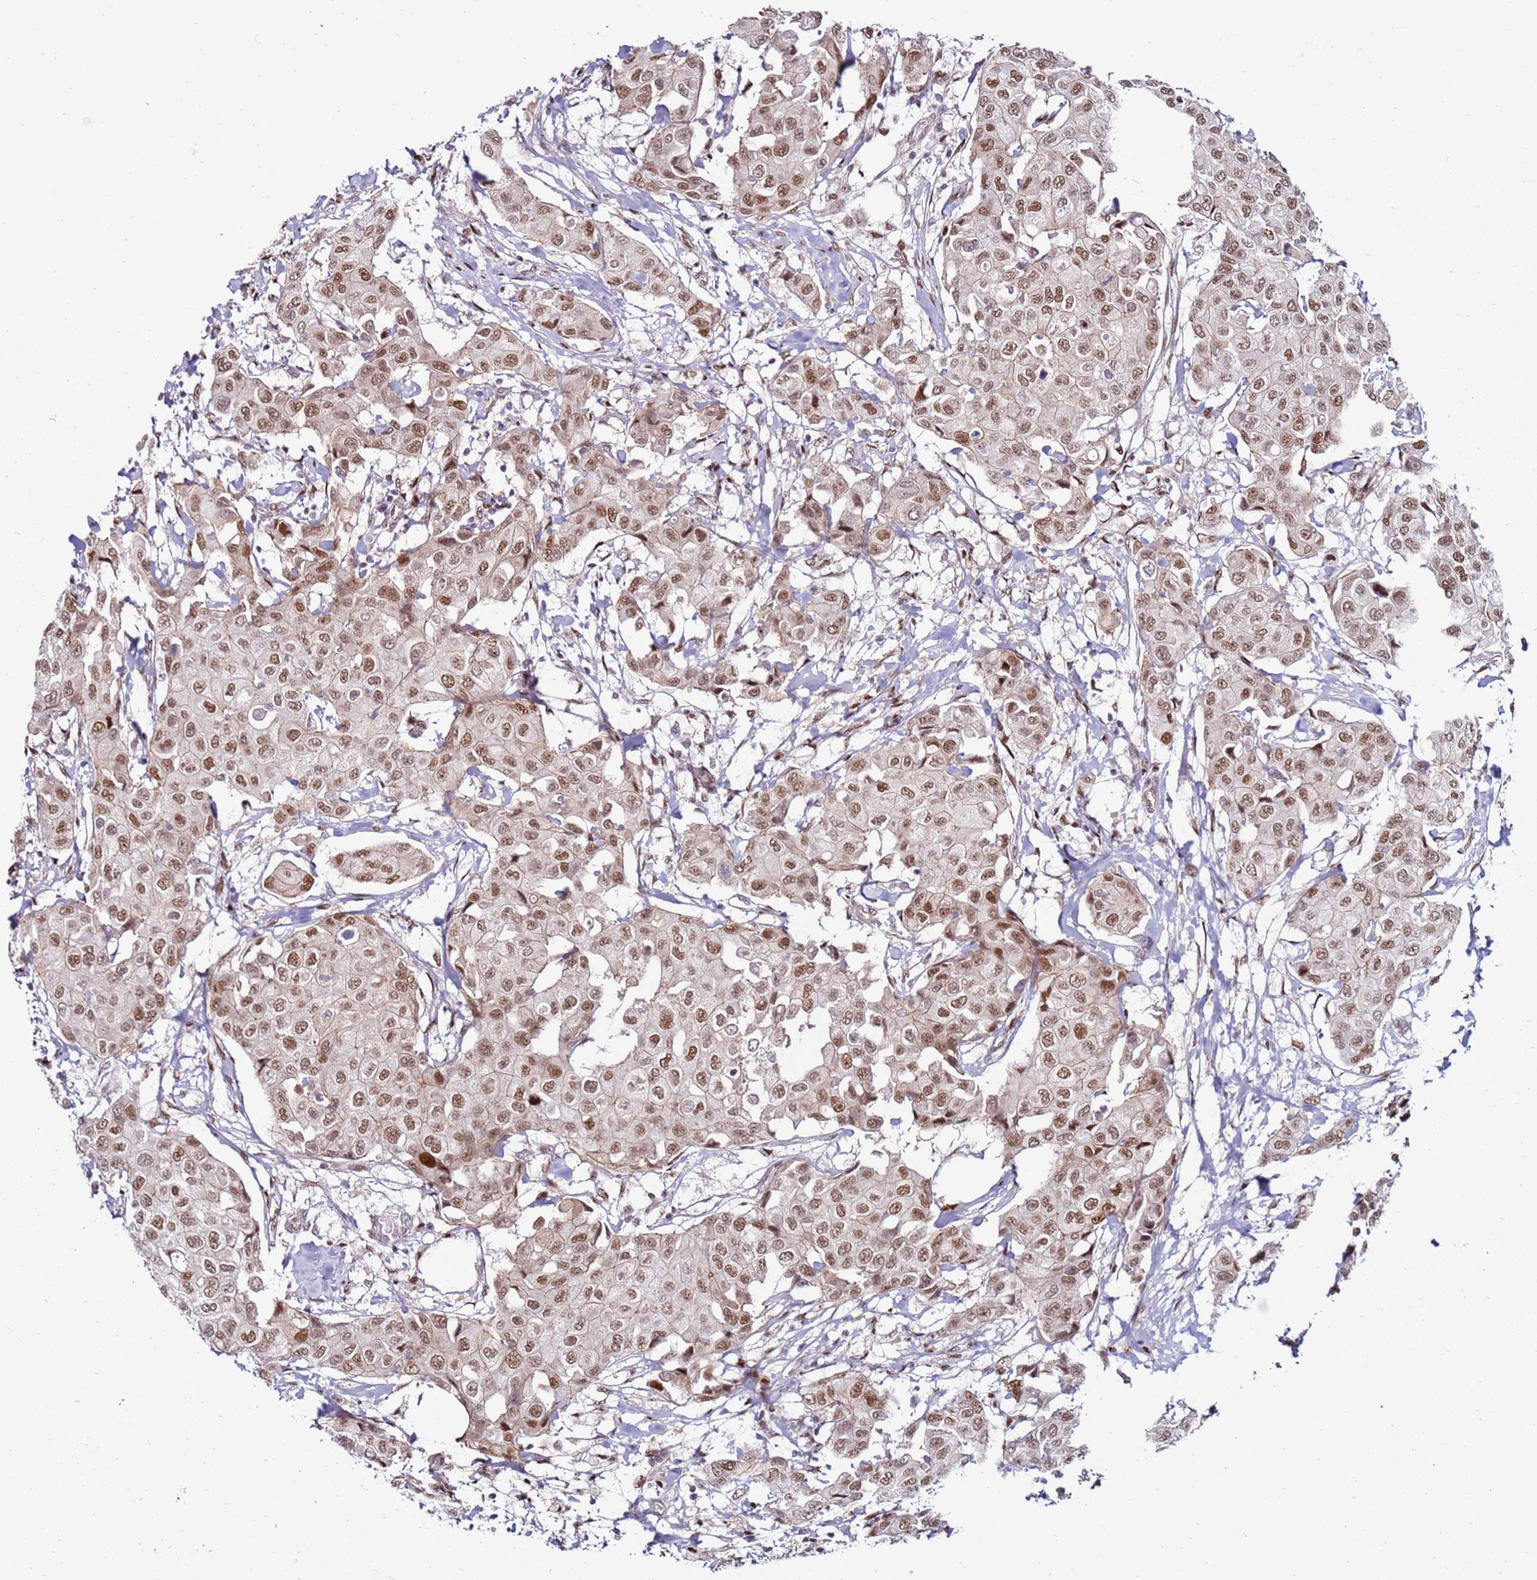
{"staining": {"intensity": "moderate", "quantity": ">75%", "location": "nuclear"}, "tissue": "breast cancer", "cell_type": "Tumor cells", "image_type": "cancer", "snomed": [{"axis": "morphology", "description": "Duct carcinoma"}, {"axis": "topography", "description": "Breast"}, {"axis": "topography", "description": "Lymph node"}], "caption": "Breast intraductal carcinoma tissue exhibits moderate nuclear expression in approximately >75% of tumor cells, visualized by immunohistochemistry.", "gene": "KPNA4", "patient": {"sex": "female", "age": 80}}